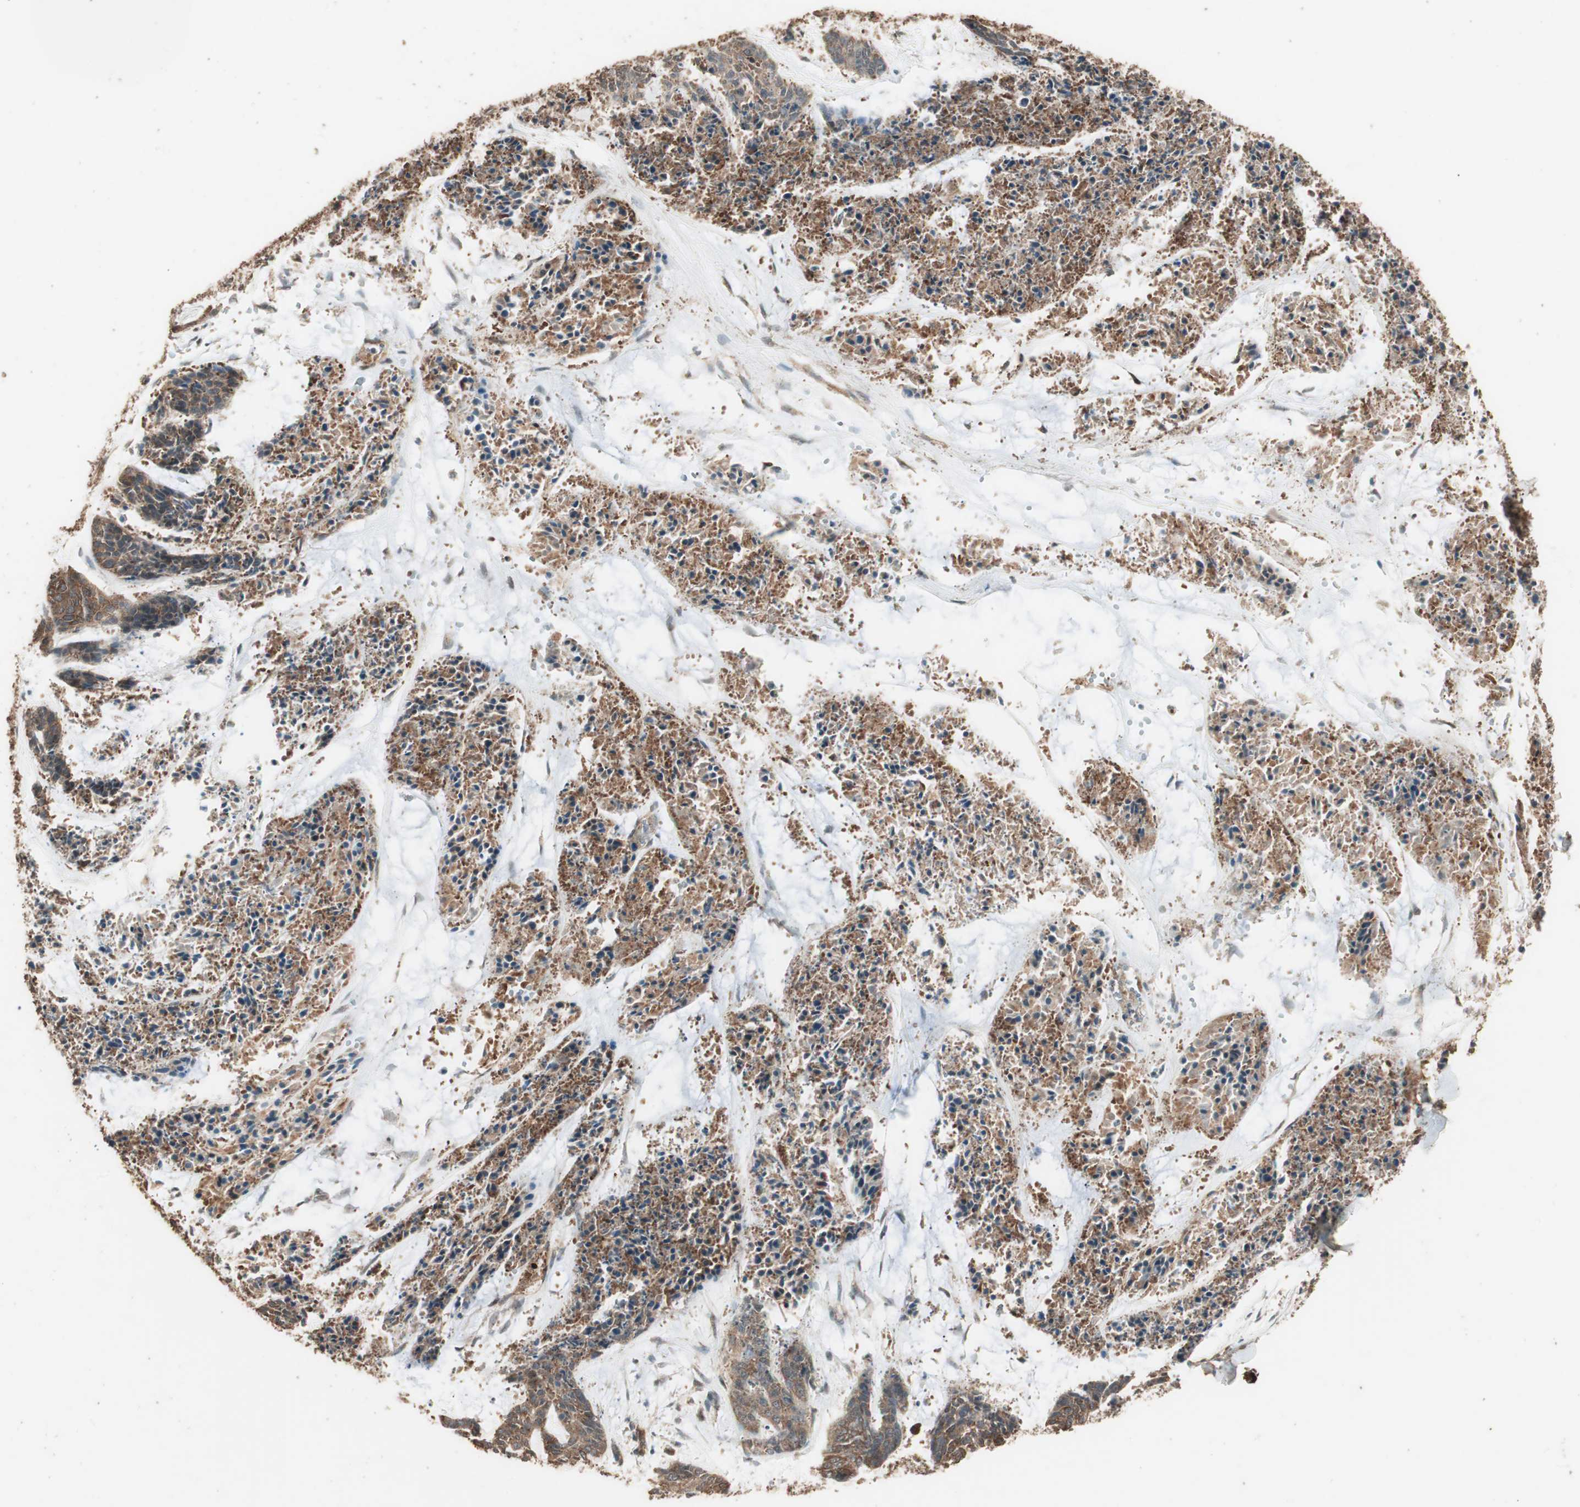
{"staining": {"intensity": "moderate", "quantity": ">75%", "location": "cytoplasmic/membranous"}, "tissue": "skin cancer", "cell_type": "Tumor cells", "image_type": "cancer", "snomed": [{"axis": "morphology", "description": "Basal cell carcinoma"}, {"axis": "topography", "description": "Skin"}], "caption": "Skin cancer (basal cell carcinoma) stained with DAB immunohistochemistry reveals medium levels of moderate cytoplasmic/membranous expression in about >75% of tumor cells.", "gene": "CCN4", "patient": {"sex": "female", "age": 64}}